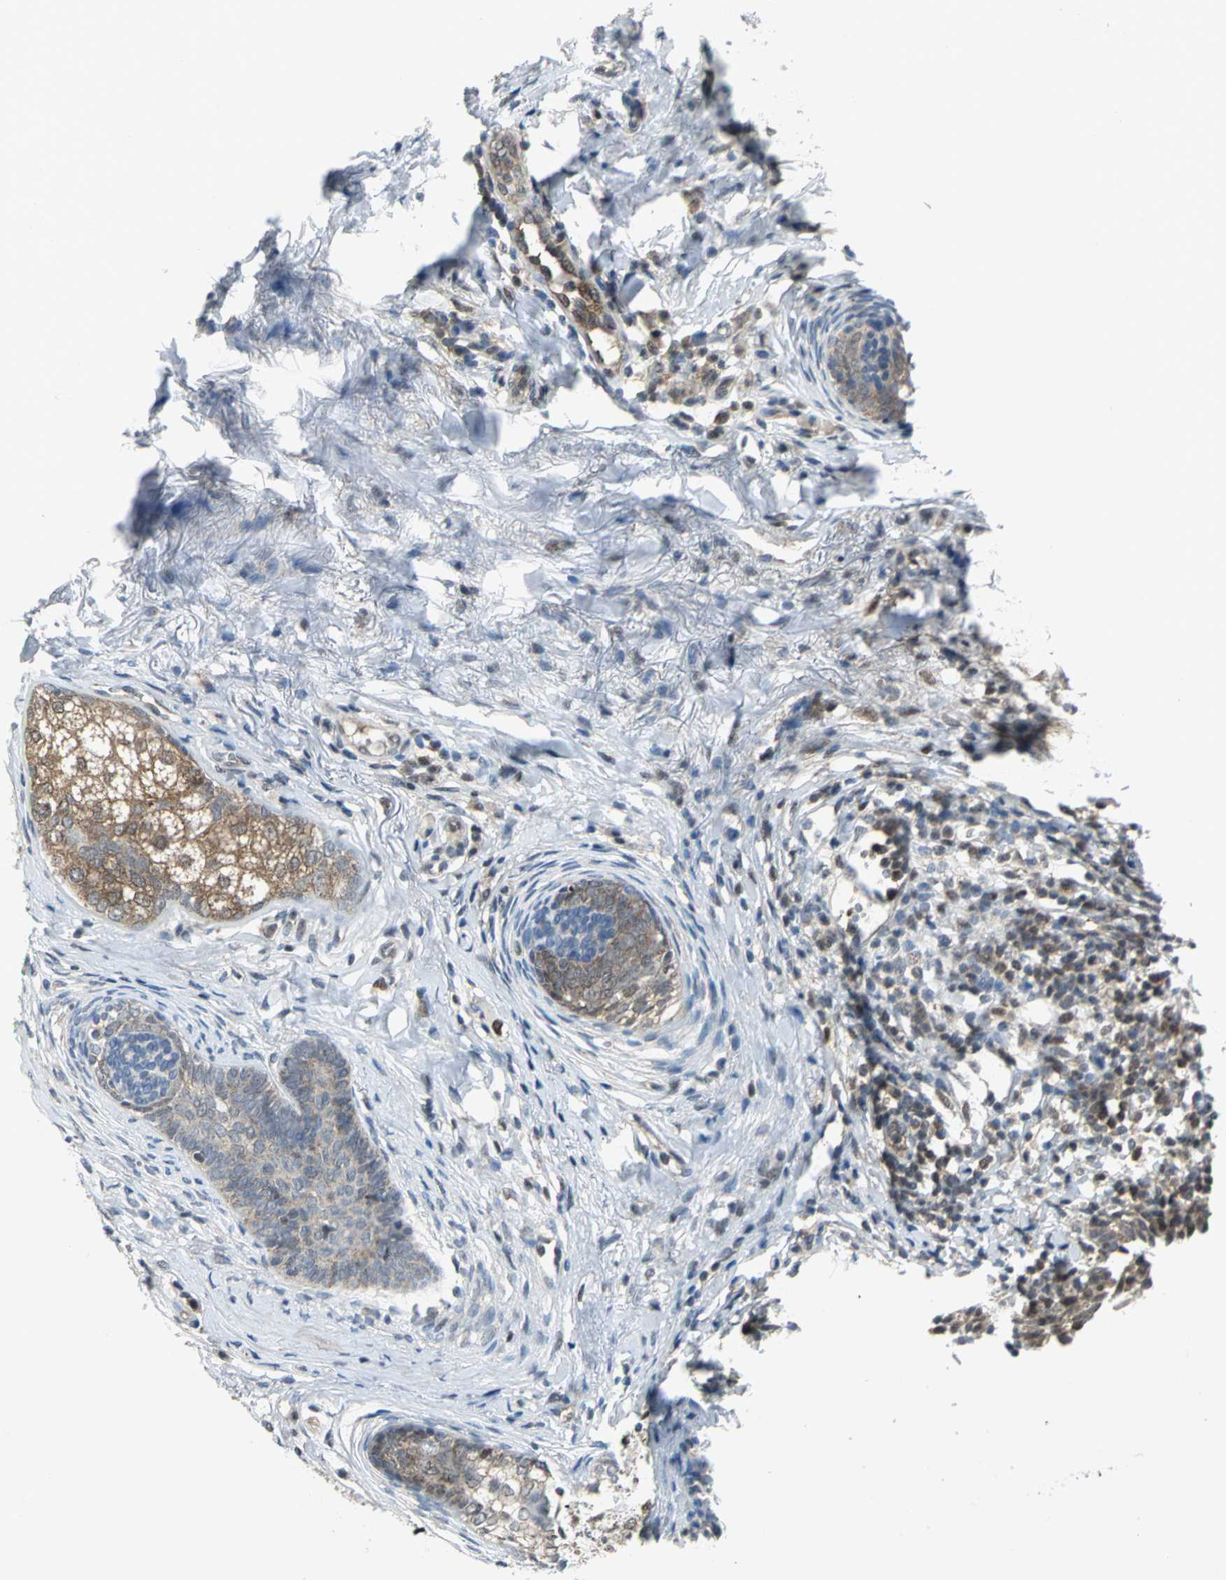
{"staining": {"intensity": "strong", "quantity": "25%-75%", "location": "cytoplasmic/membranous"}, "tissue": "skin cancer", "cell_type": "Tumor cells", "image_type": "cancer", "snomed": [{"axis": "morphology", "description": "Normal tissue, NOS"}, {"axis": "morphology", "description": "Basal cell carcinoma"}, {"axis": "topography", "description": "Skin"}], "caption": "Protein staining exhibits strong cytoplasmic/membranous positivity in about 25%-75% of tumor cells in basal cell carcinoma (skin).", "gene": "PSMA4", "patient": {"sex": "female", "age": 69}}